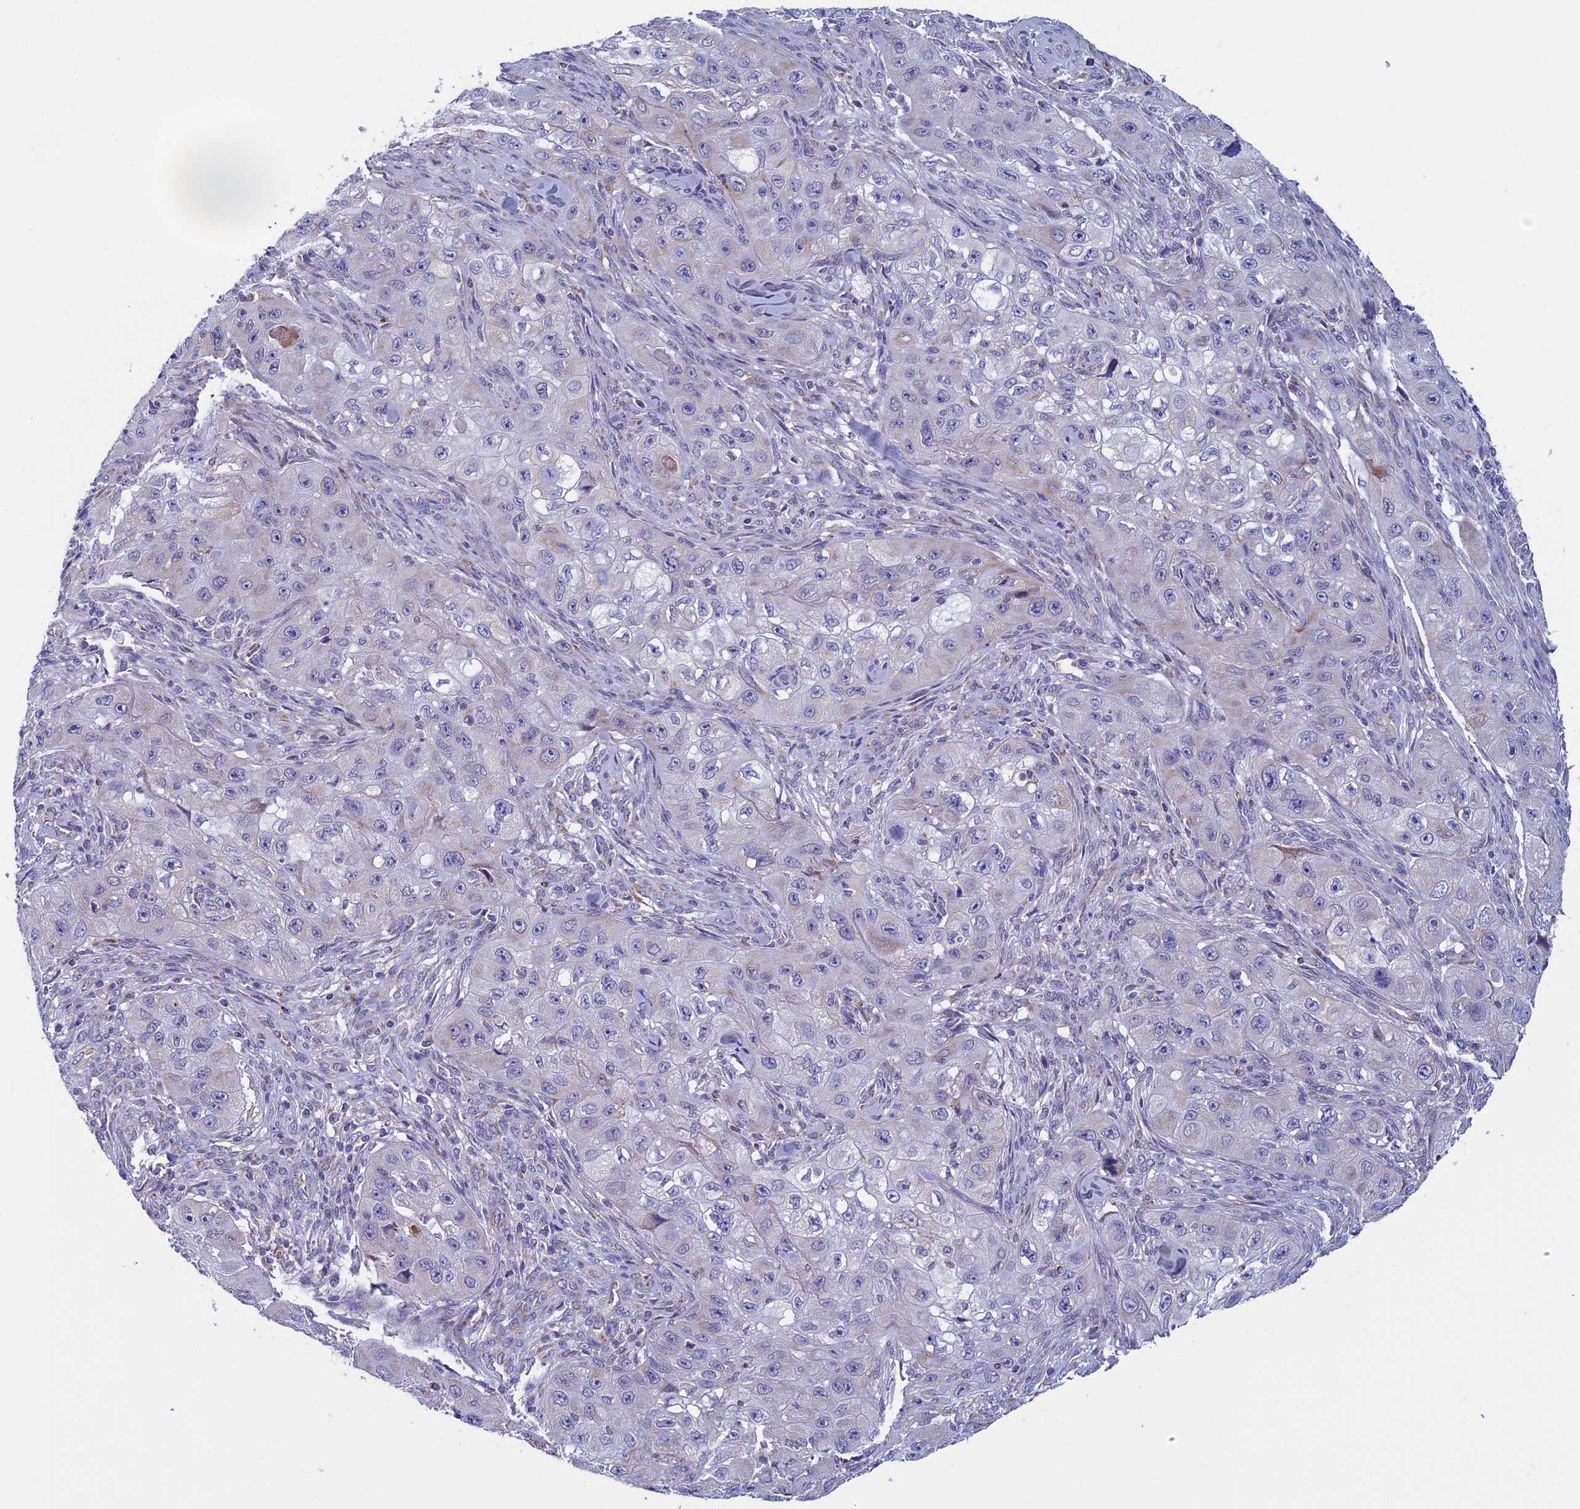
{"staining": {"intensity": "negative", "quantity": "none", "location": "none"}, "tissue": "skin cancer", "cell_type": "Tumor cells", "image_type": "cancer", "snomed": [{"axis": "morphology", "description": "Squamous cell carcinoma, NOS"}, {"axis": "topography", "description": "Skin"}, {"axis": "topography", "description": "Subcutis"}], "caption": "Tumor cells show no significant protein staining in skin squamous cell carcinoma. (Brightfield microscopy of DAB (3,3'-diaminobenzidine) IHC at high magnification).", "gene": "MFSD12", "patient": {"sex": "male", "age": 73}}